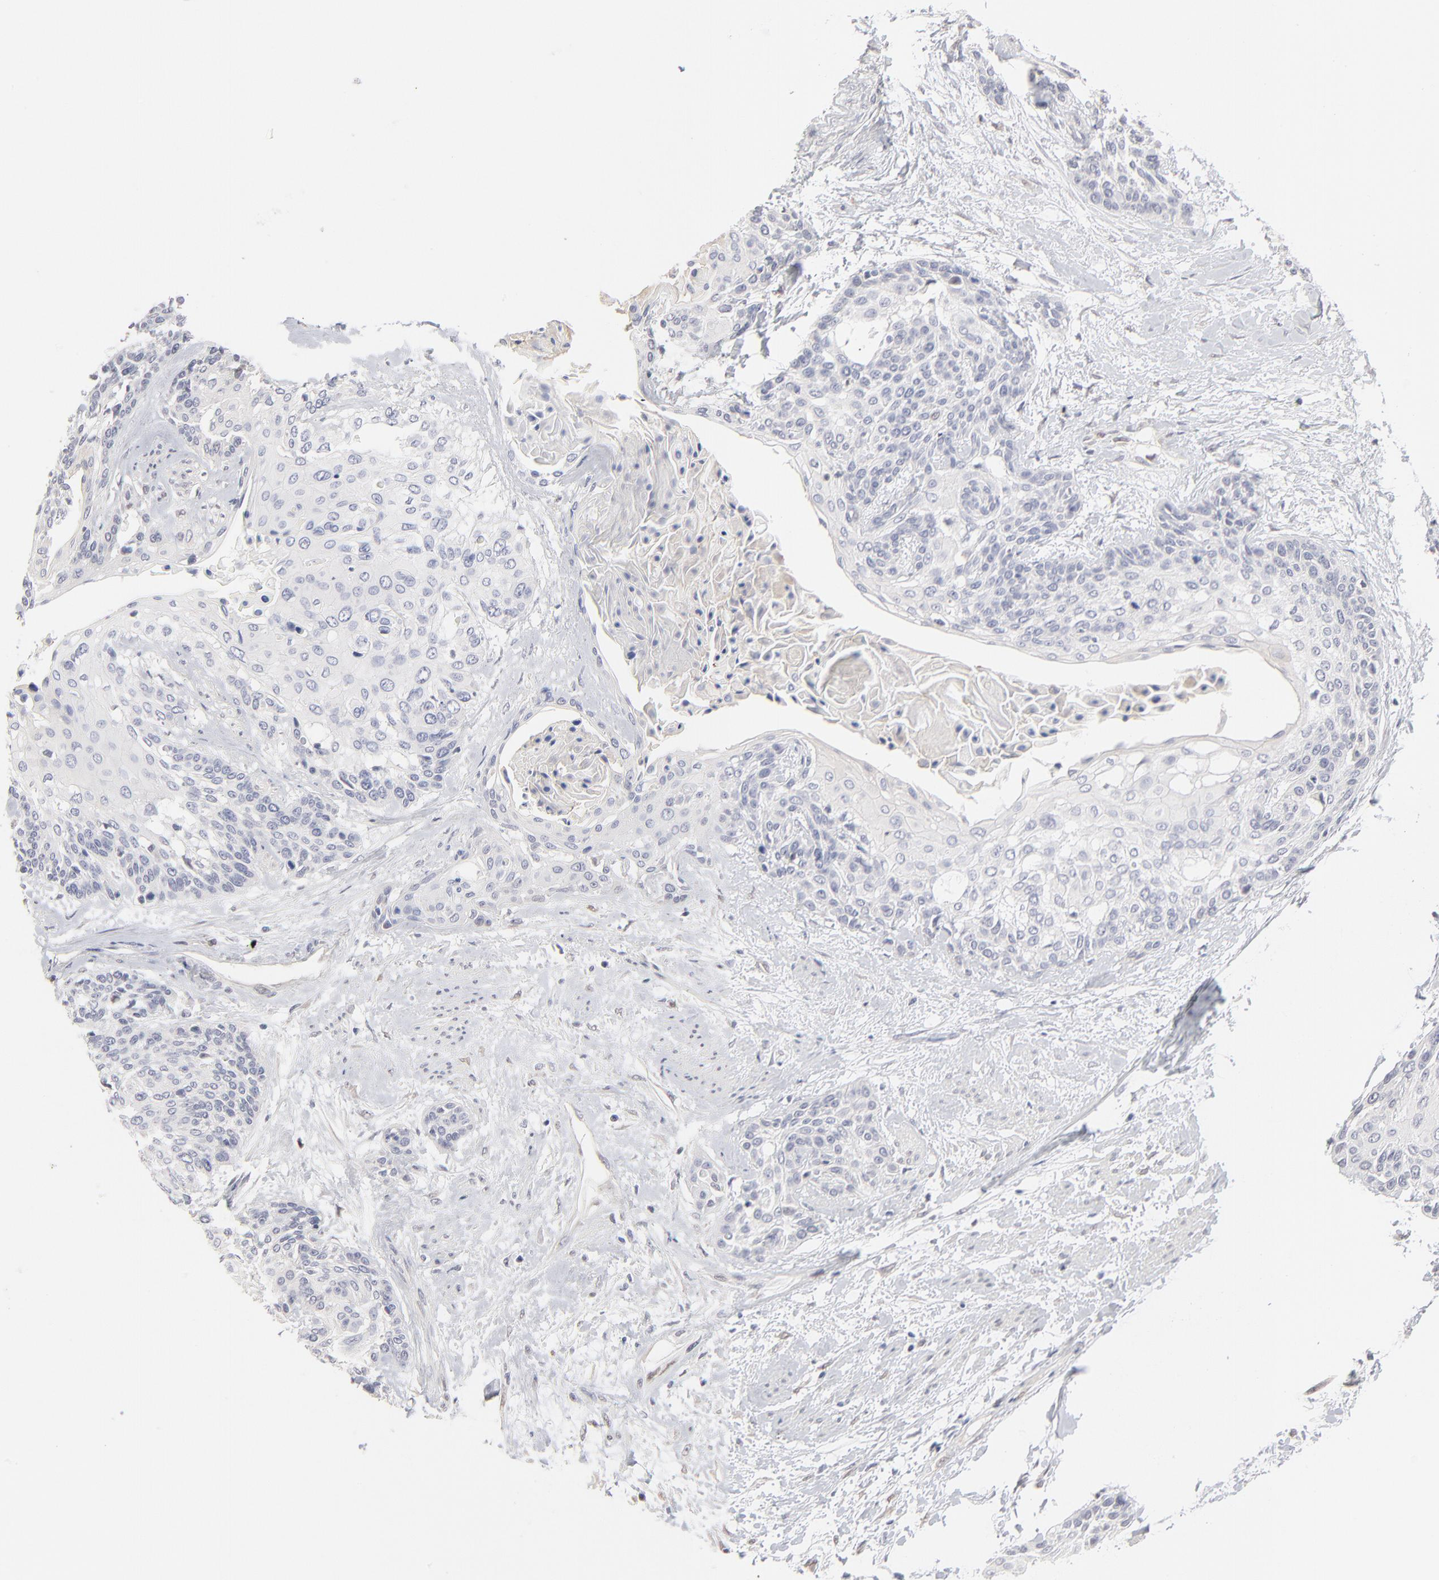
{"staining": {"intensity": "negative", "quantity": "none", "location": "none"}, "tissue": "cervical cancer", "cell_type": "Tumor cells", "image_type": "cancer", "snomed": [{"axis": "morphology", "description": "Squamous cell carcinoma, NOS"}, {"axis": "topography", "description": "Cervix"}], "caption": "Tumor cells show no significant positivity in squamous cell carcinoma (cervical).", "gene": "RBM3", "patient": {"sex": "female", "age": 57}}